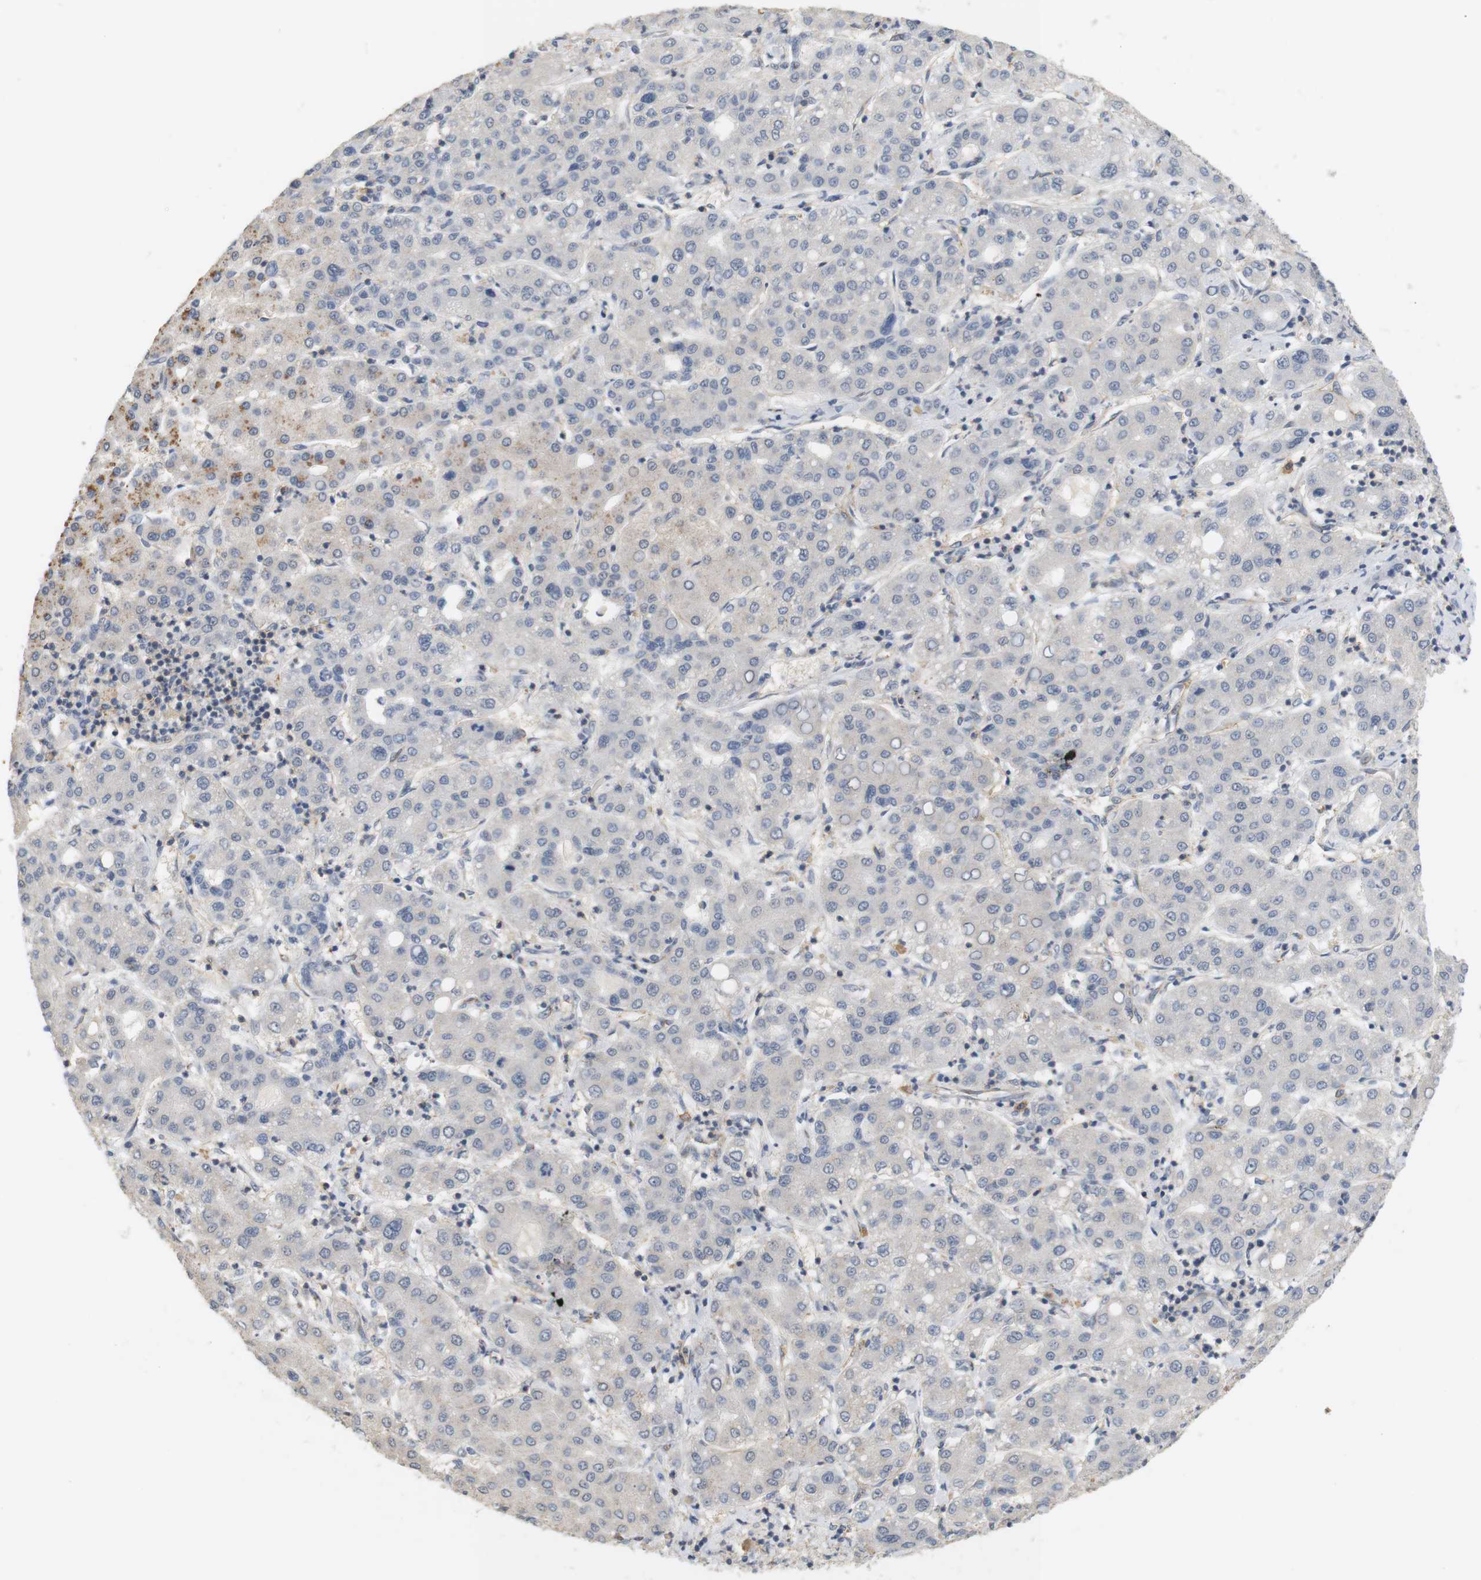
{"staining": {"intensity": "negative", "quantity": "none", "location": "none"}, "tissue": "liver cancer", "cell_type": "Tumor cells", "image_type": "cancer", "snomed": [{"axis": "morphology", "description": "Carcinoma, Hepatocellular, NOS"}, {"axis": "topography", "description": "Liver"}], "caption": "Tumor cells are negative for brown protein staining in hepatocellular carcinoma (liver).", "gene": "OSR1", "patient": {"sex": "male", "age": 65}}